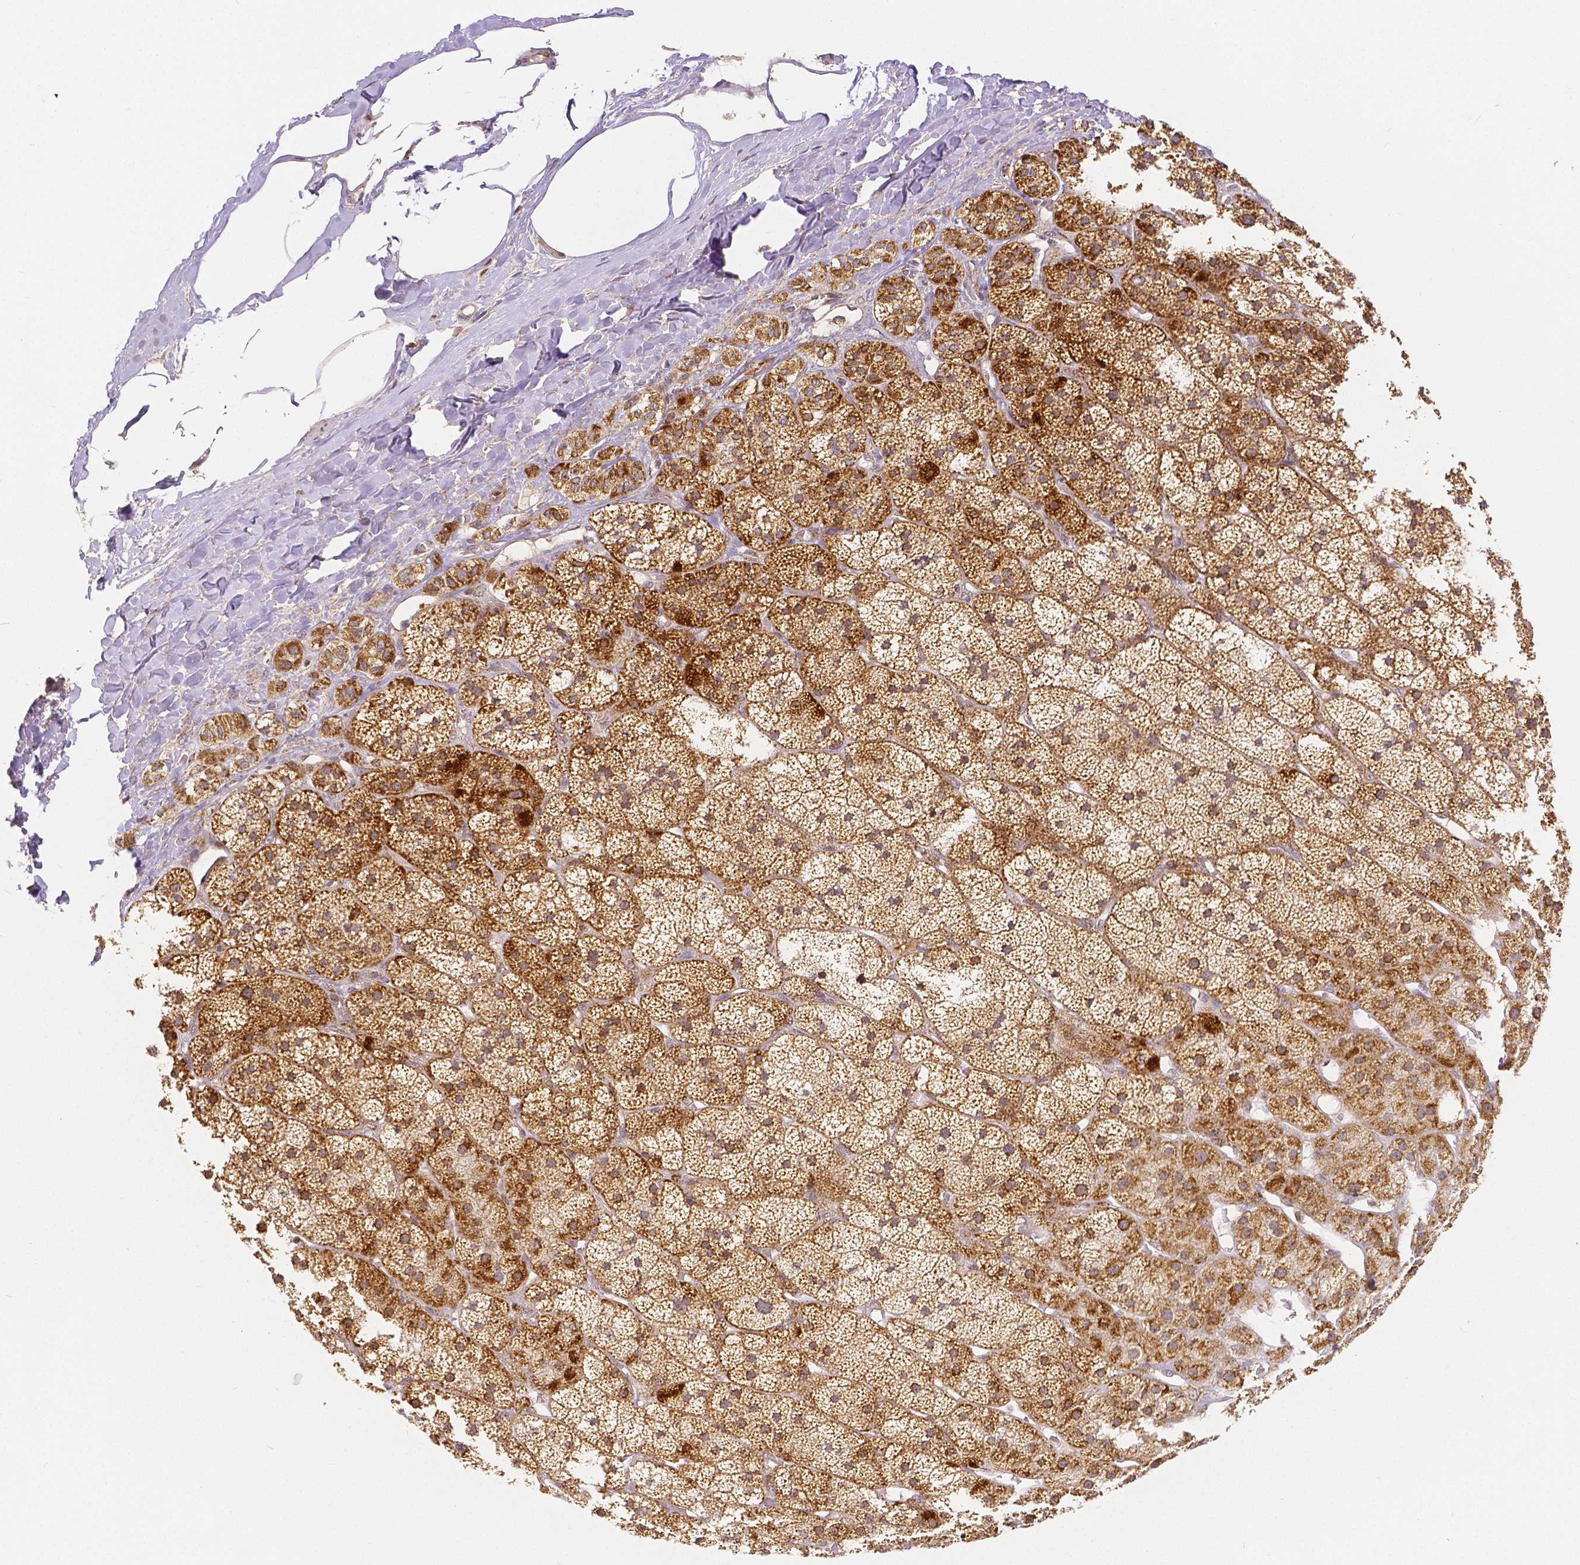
{"staining": {"intensity": "strong", "quantity": "25%-75%", "location": "cytoplasmic/membranous"}, "tissue": "adrenal gland", "cell_type": "Glandular cells", "image_type": "normal", "snomed": [{"axis": "morphology", "description": "Normal tissue, NOS"}, {"axis": "topography", "description": "Adrenal gland"}], "caption": "Immunohistochemistry (IHC) micrograph of benign adrenal gland: human adrenal gland stained using immunohistochemistry (IHC) exhibits high levels of strong protein expression localized specifically in the cytoplasmic/membranous of glandular cells, appearing as a cytoplasmic/membranous brown color.", "gene": "RHOT1", "patient": {"sex": "male", "age": 57}}